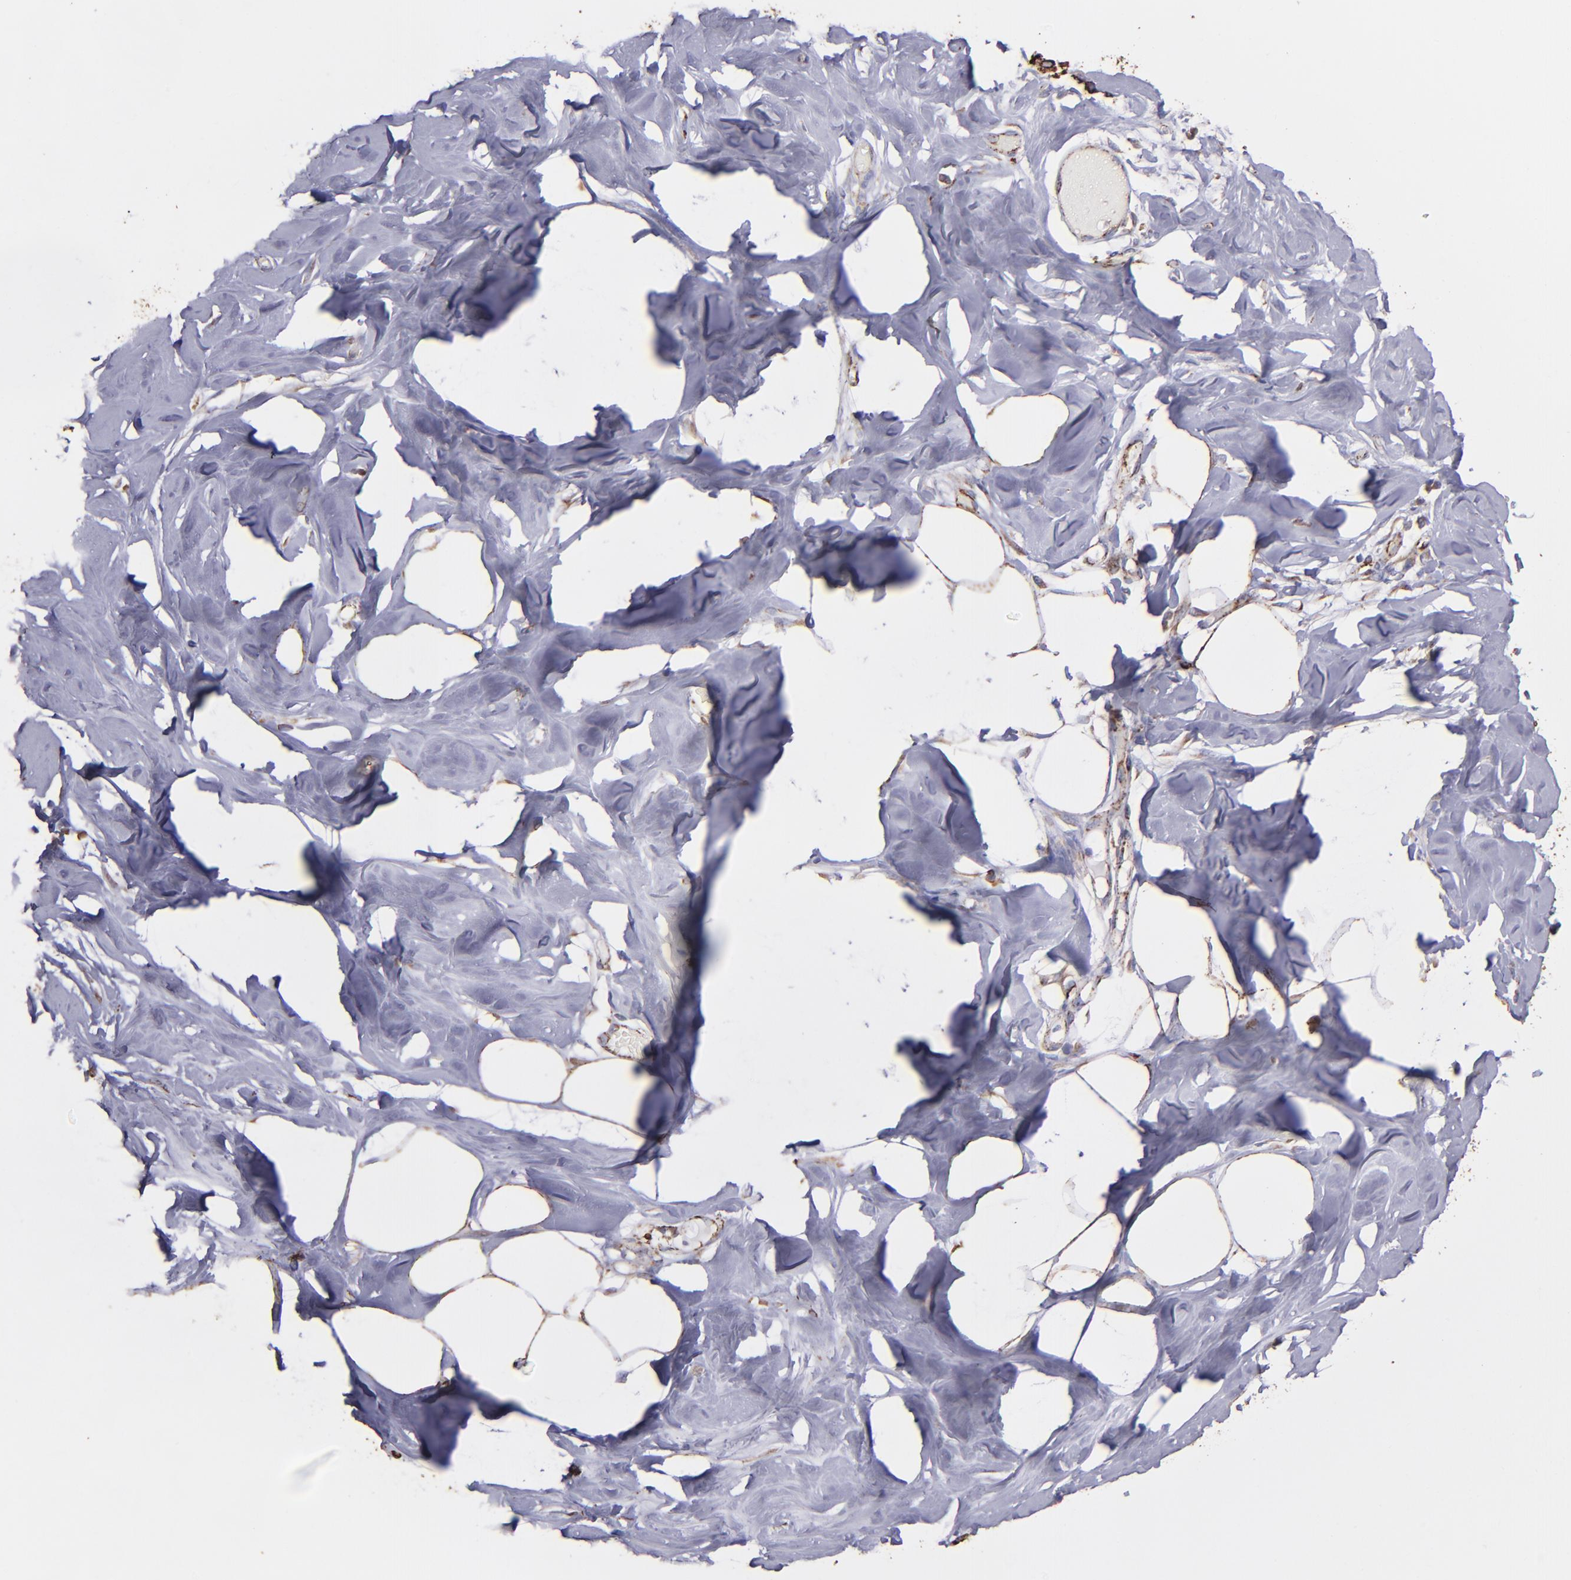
{"staining": {"intensity": "moderate", "quantity": ">75%", "location": "cytoplasmic/membranous"}, "tissue": "breast", "cell_type": "Adipocytes", "image_type": "normal", "snomed": [{"axis": "morphology", "description": "Normal tissue, NOS"}, {"axis": "topography", "description": "Breast"}, {"axis": "topography", "description": "Soft tissue"}], "caption": "This image displays IHC staining of benign breast, with medium moderate cytoplasmic/membranous positivity in about >75% of adipocytes.", "gene": "MAOB", "patient": {"sex": "female", "age": 25}}